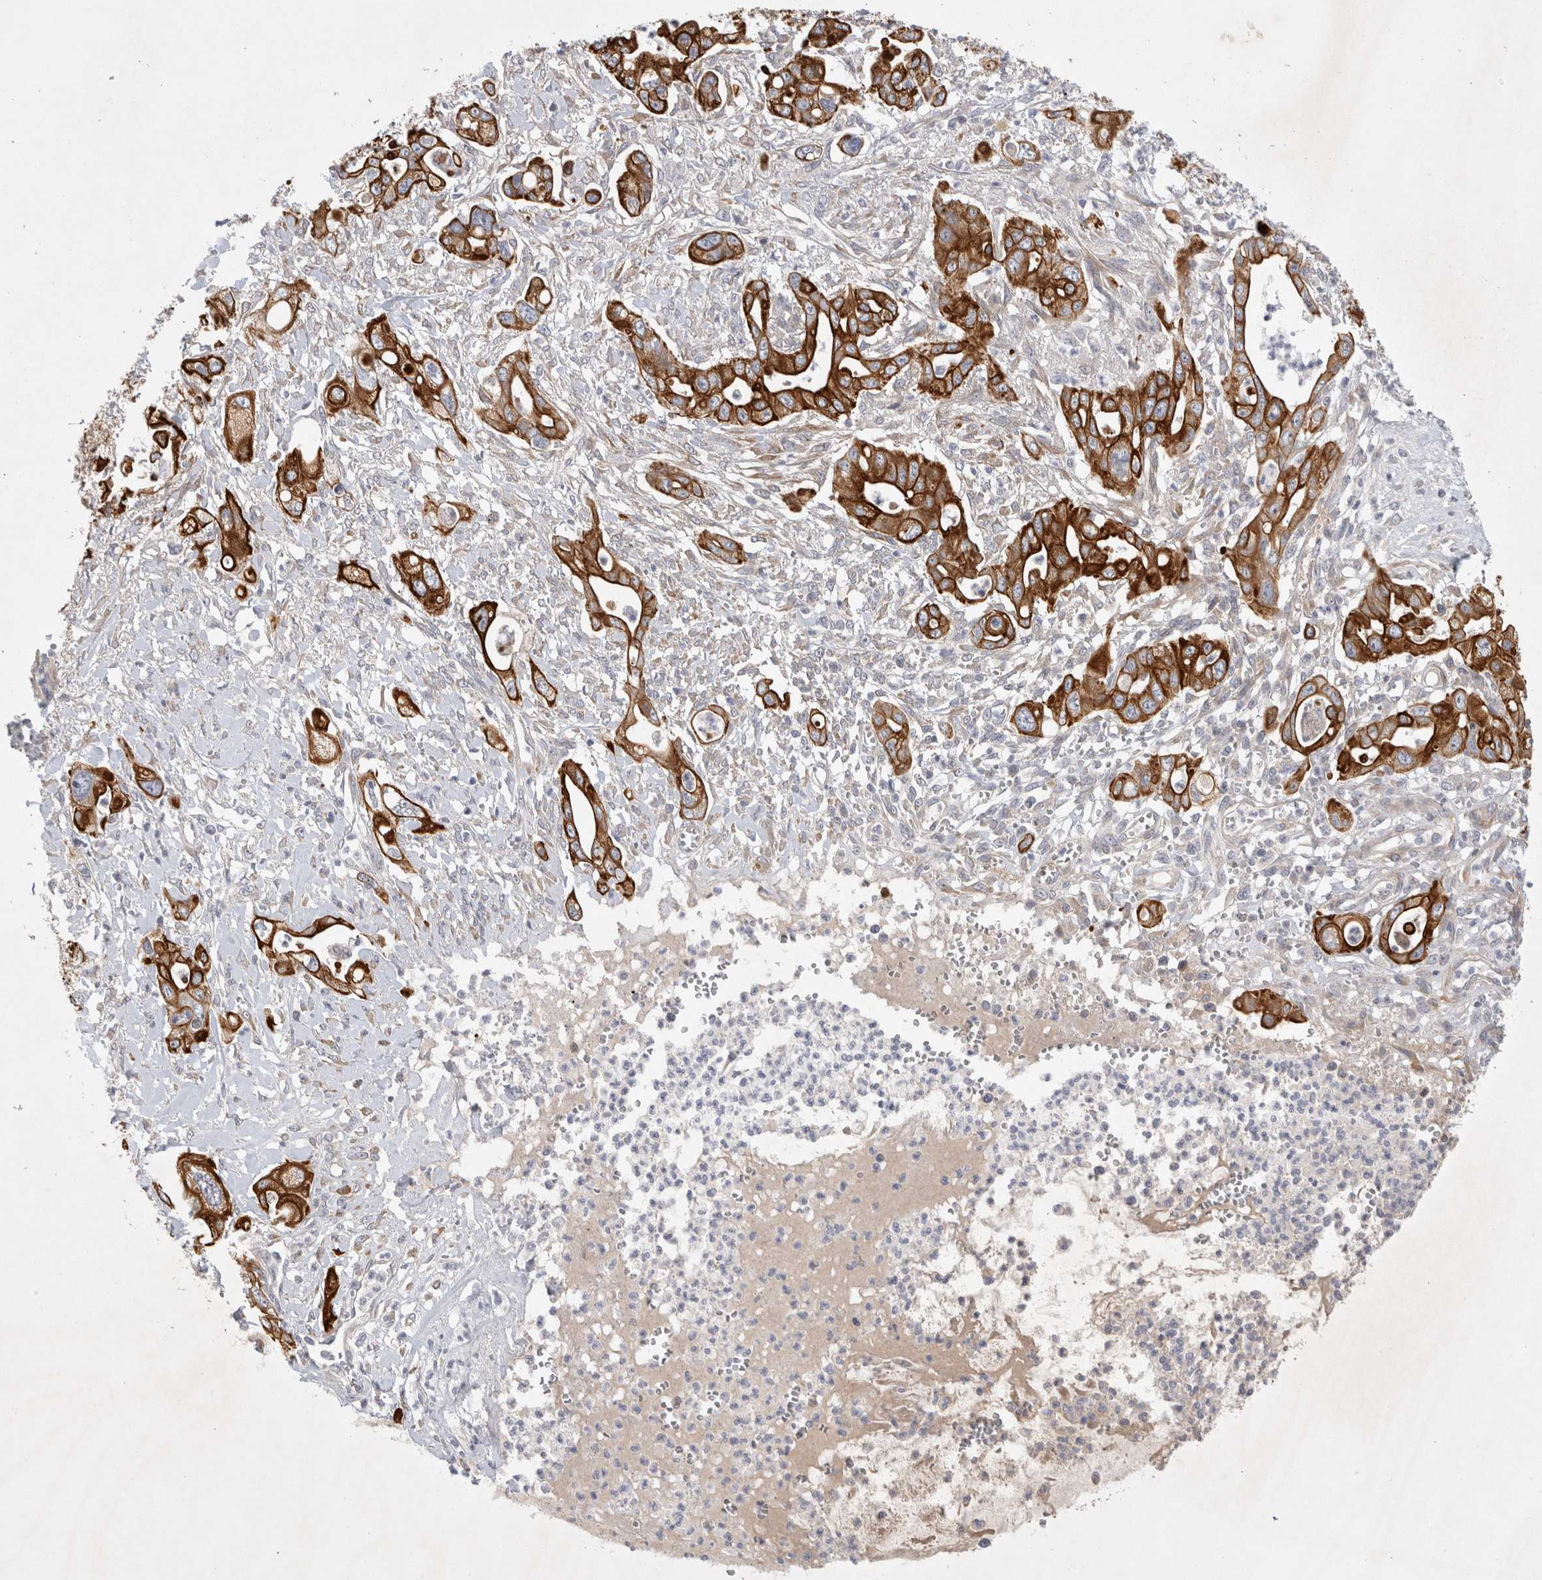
{"staining": {"intensity": "strong", "quantity": ">75%", "location": "cytoplasmic/membranous"}, "tissue": "pancreatic cancer", "cell_type": "Tumor cells", "image_type": "cancer", "snomed": [{"axis": "morphology", "description": "Adenocarcinoma, NOS"}, {"axis": "topography", "description": "Pancreas"}], "caption": "About >75% of tumor cells in pancreatic adenocarcinoma demonstrate strong cytoplasmic/membranous protein staining as visualized by brown immunohistochemical staining.", "gene": "BZW2", "patient": {"sex": "male", "age": 68}}